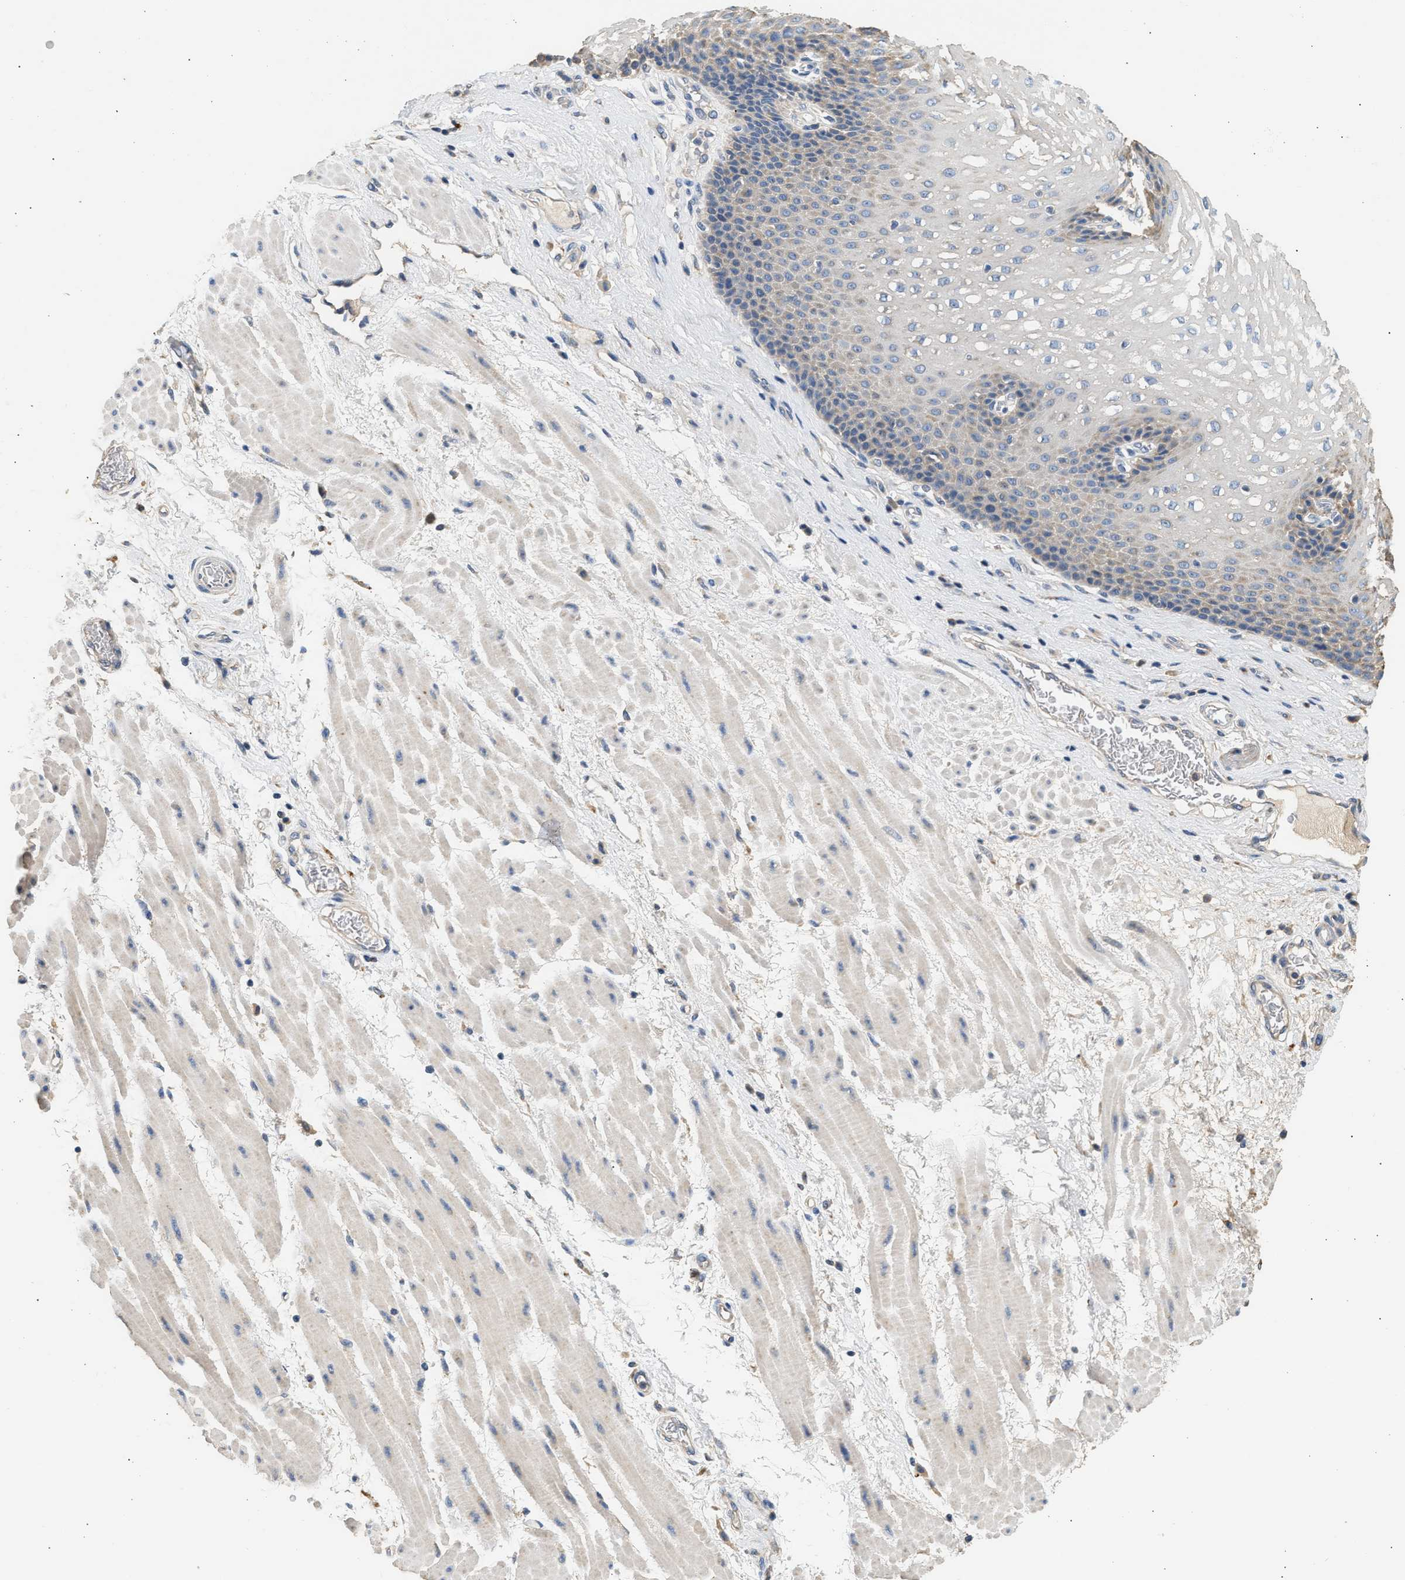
{"staining": {"intensity": "weak", "quantity": "<25%", "location": "cytoplasmic/membranous"}, "tissue": "esophagus", "cell_type": "Squamous epithelial cells", "image_type": "normal", "snomed": [{"axis": "morphology", "description": "Normal tissue, NOS"}, {"axis": "topography", "description": "Esophagus"}], "caption": "Immunohistochemistry (IHC) of unremarkable esophagus shows no positivity in squamous epithelial cells.", "gene": "WDR31", "patient": {"sex": "male", "age": 48}}